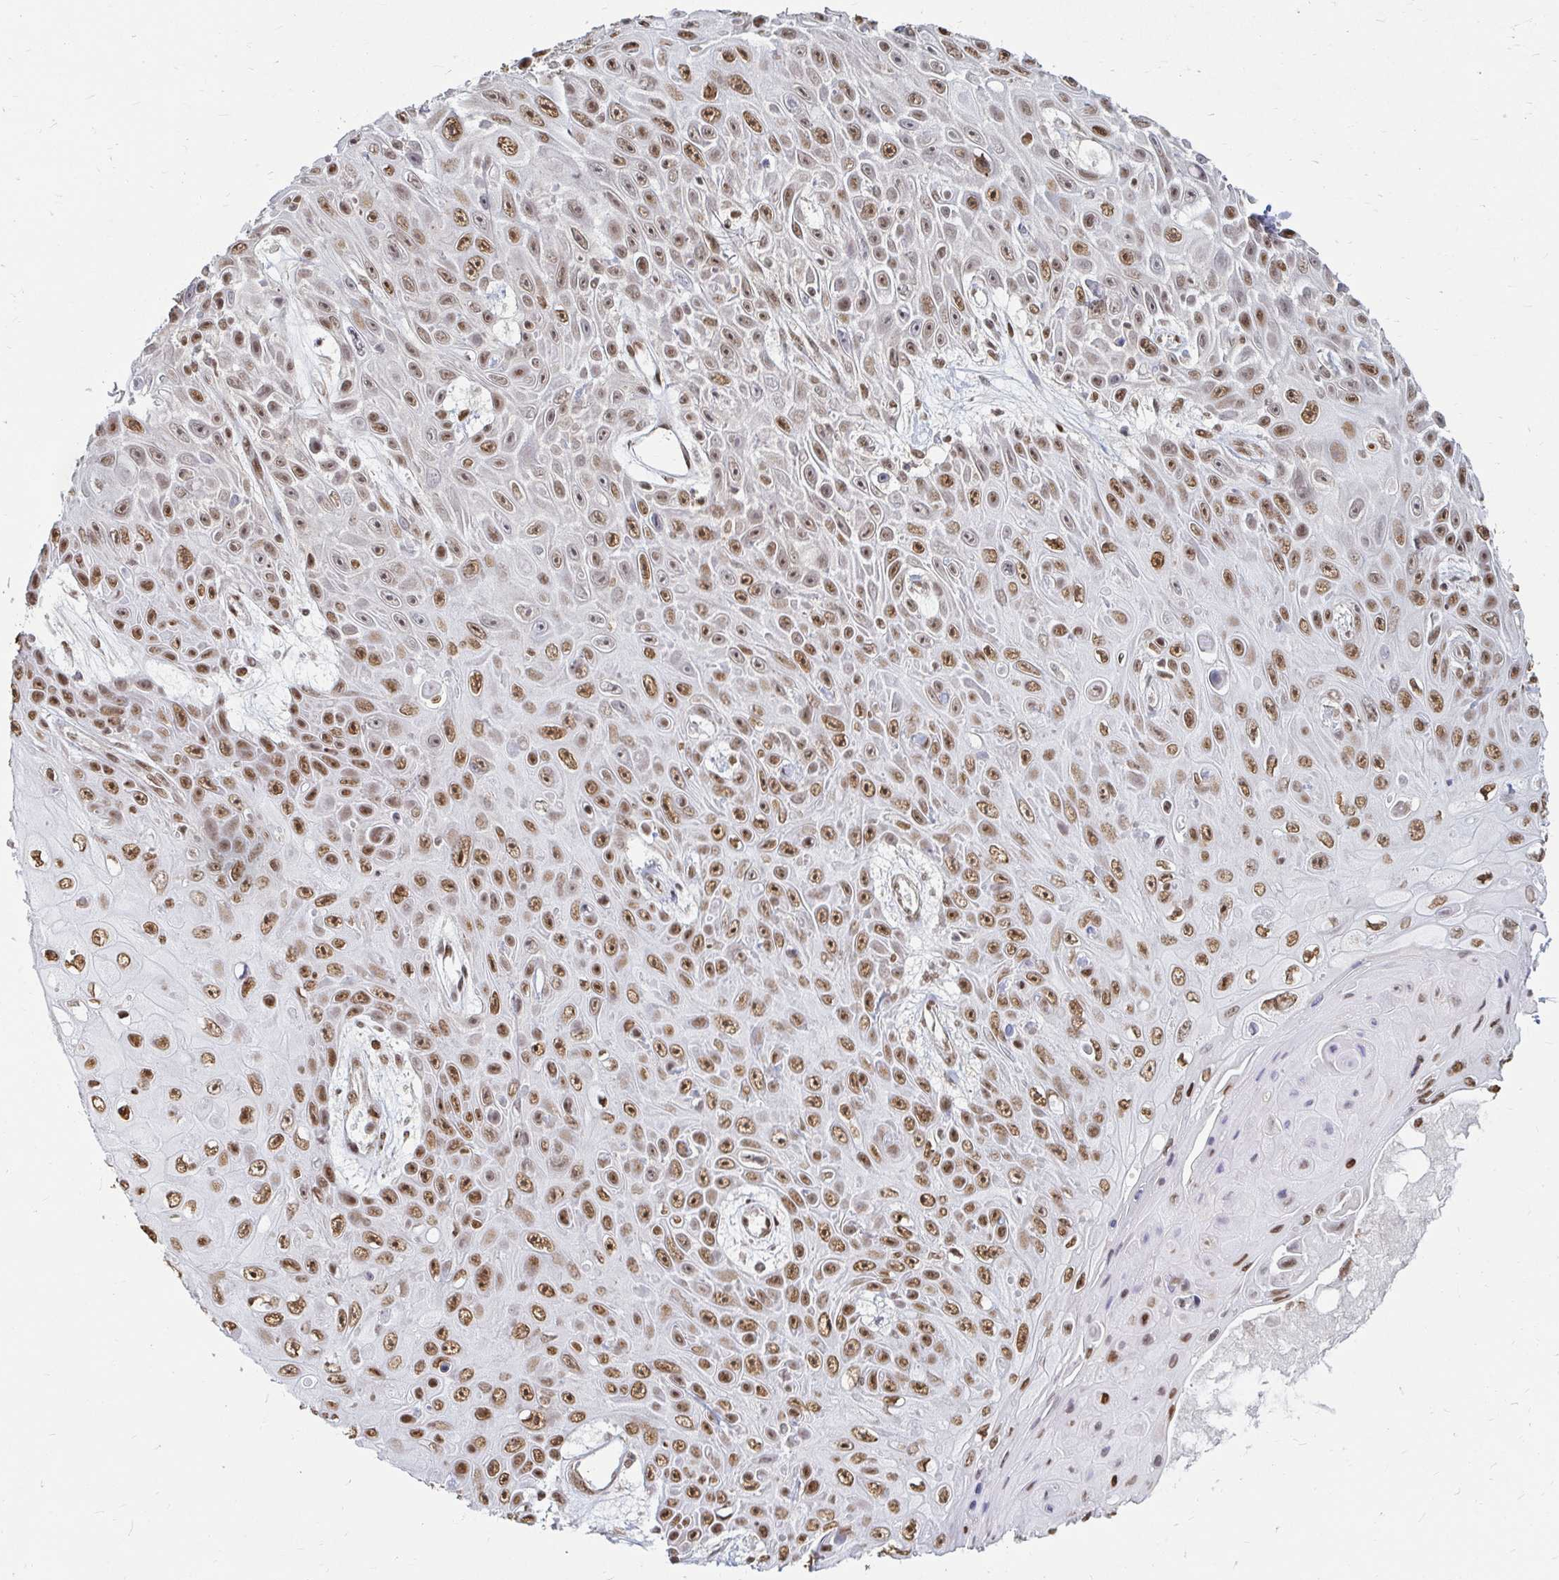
{"staining": {"intensity": "moderate", "quantity": ">75%", "location": "nuclear"}, "tissue": "skin cancer", "cell_type": "Tumor cells", "image_type": "cancer", "snomed": [{"axis": "morphology", "description": "Squamous cell carcinoma, NOS"}, {"axis": "topography", "description": "Skin"}], "caption": "Skin cancer (squamous cell carcinoma) stained for a protein exhibits moderate nuclear positivity in tumor cells.", "gene": "HNRNPU", "patient": {"sex": "male", "age": 82}}